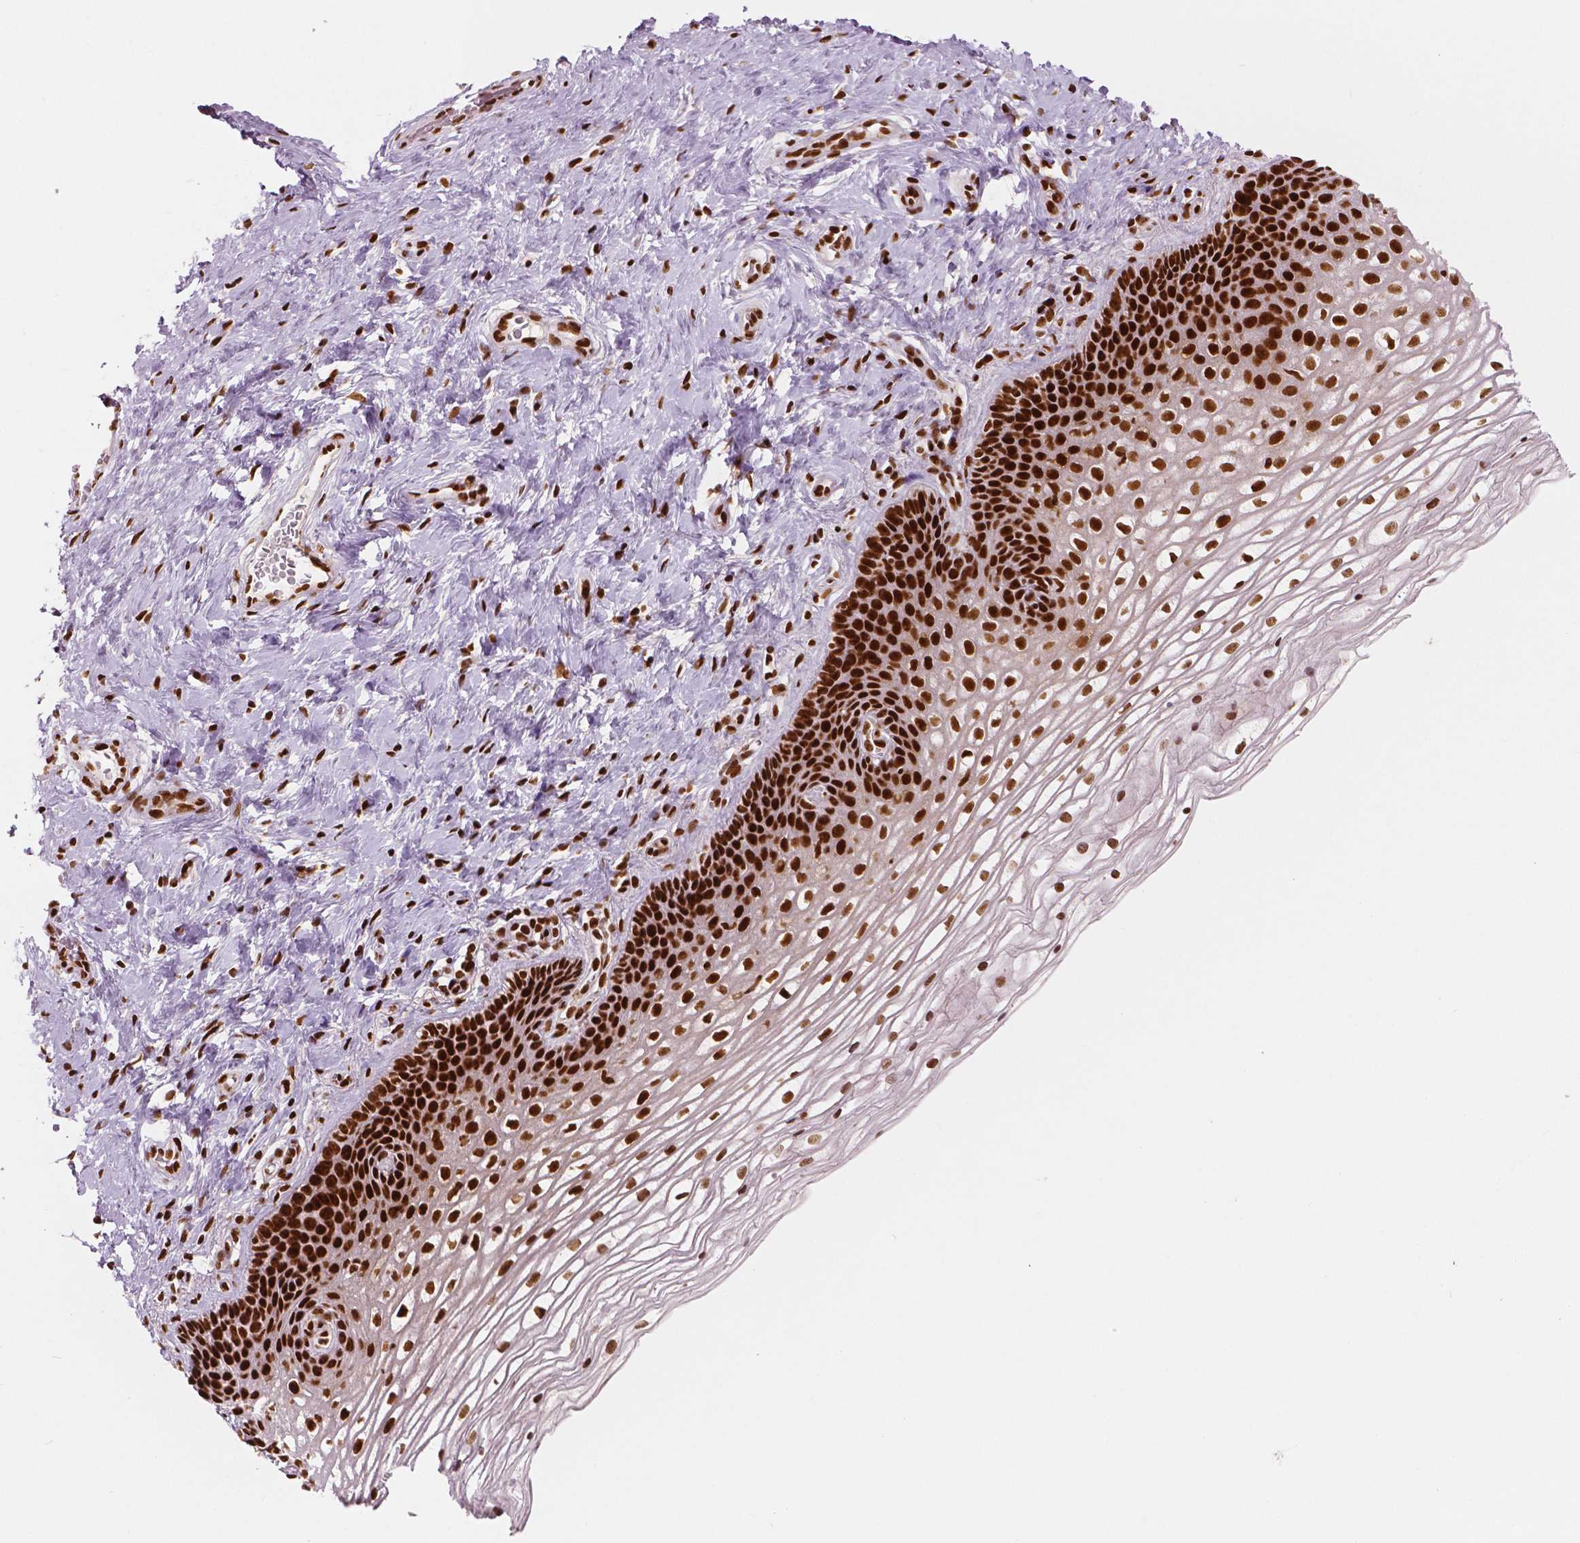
{"staining": {"intensity": "strong", "quantity": ">75%", "location": "nuclear"}, "tissue": "cervix", "cell_type": "Glandular cells", "image_type": "normal", "snomed": [{"axis": "morphology", "description": "Normal tissue, NOS"}, {"axis": "topography", "description": "Cervix"}], "caption": "The histopathology image demonstrates a brown stain indicating the presence of a protein in the nuclear of glandular cells in cervix. Nuclei are stained in blue.", "gene": "BRD4", "patient": {"sex": "female", "age": 34}}